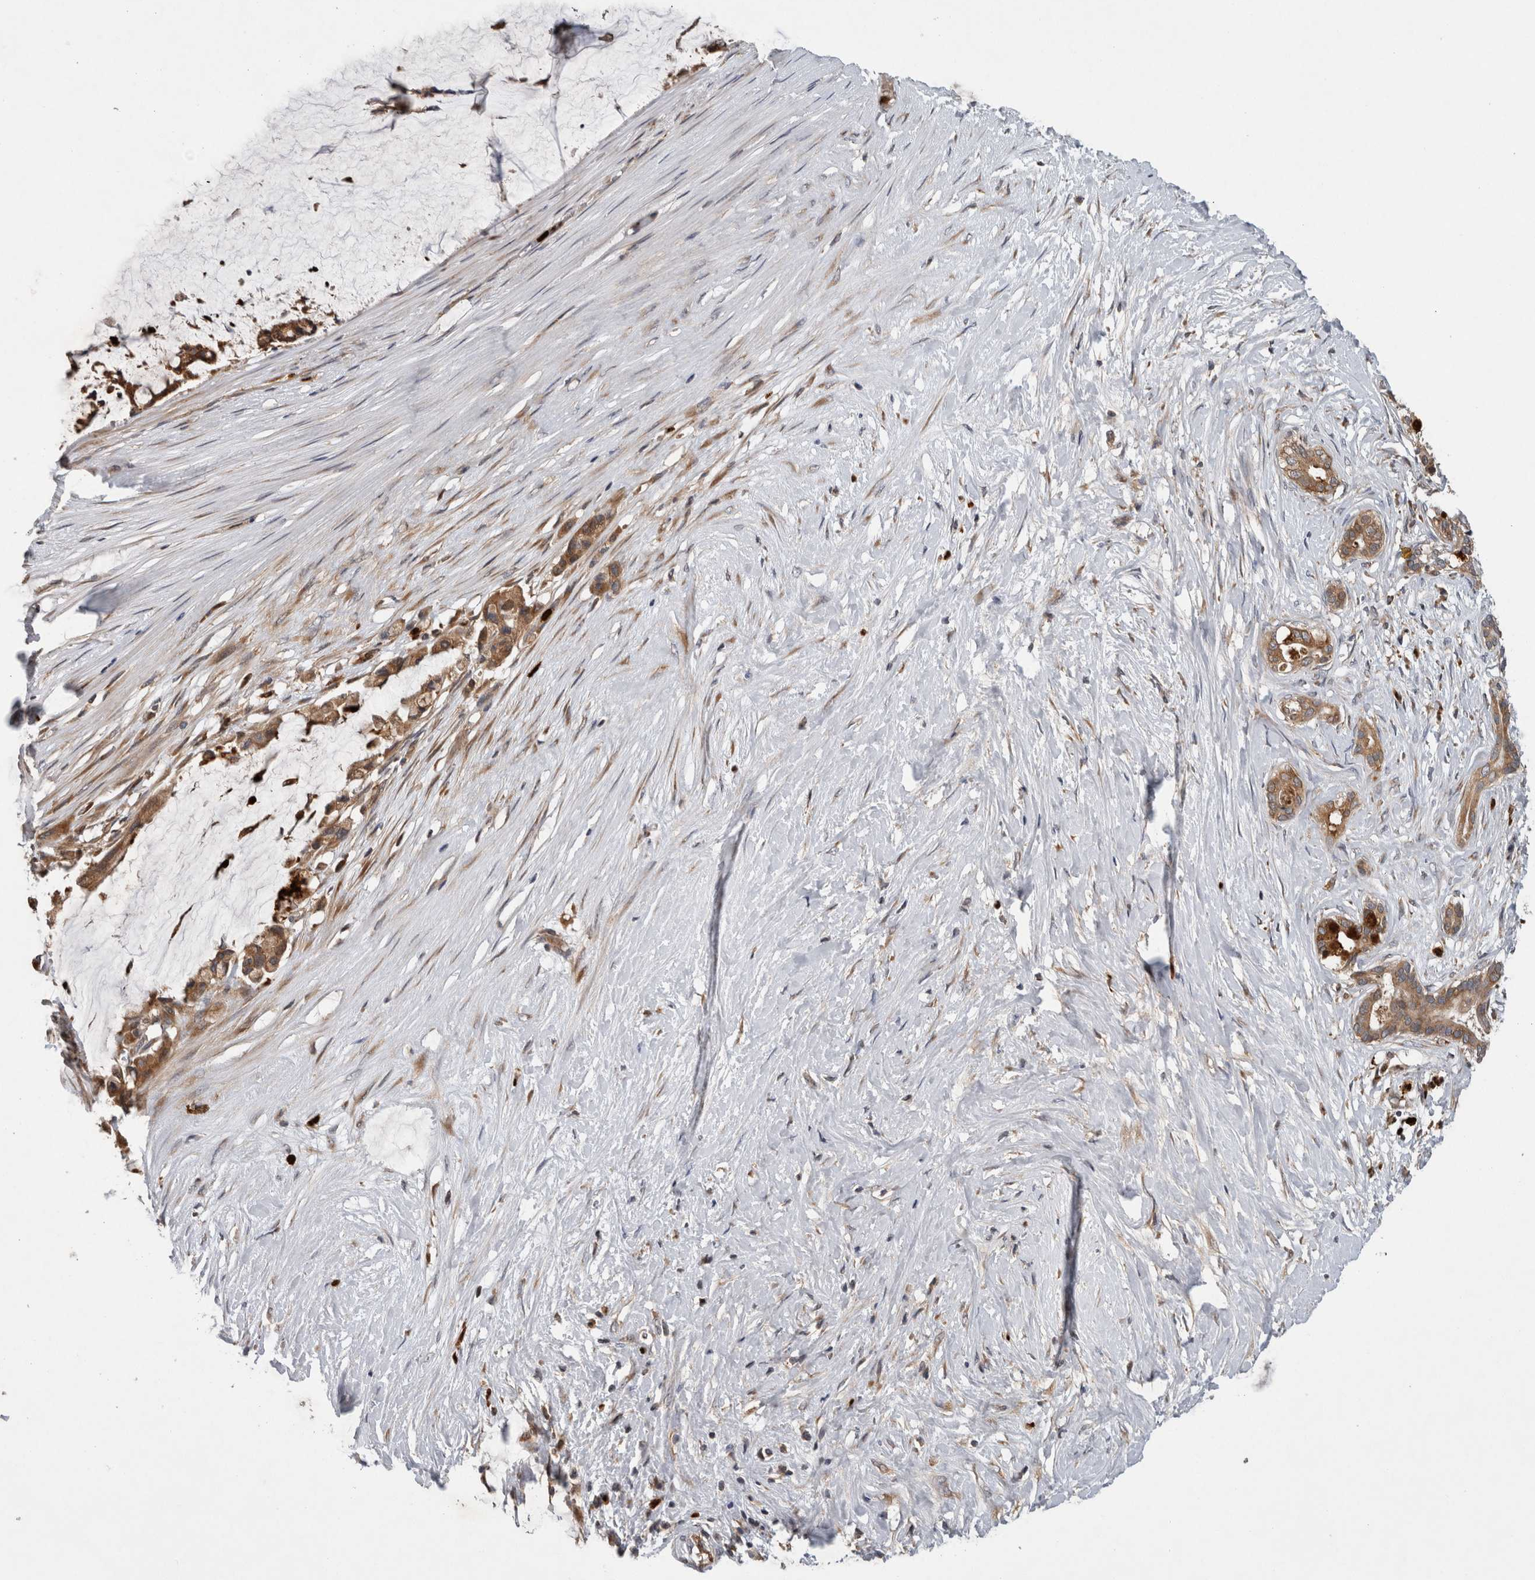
{"staining": {"intensity": "moderate", "quantity": ">75%", "location": "cytoplasmic/membranous"}, "tissue": "pancreatic cancer", "cell_type": "Tumor cells", "image_type": "cancer", "snomed": [{"axis": "morphology", "description": "Adenocarcinoma, NOS"}, {"axis": "topography", "description": "Pancreas"}], "caption": "High-magnification brightfield microscopy of pancreatic cancer stained with DAB (3,3'-diaminobenzidine) (brown) and counterstained with hematoxylin (blue). tumor cells exhibit moderate cytoplasmic/membranous expression is present in approximately>75% of cells.", "gene": "PDCD2", "patient": {"sex": "male", "age": 41}}